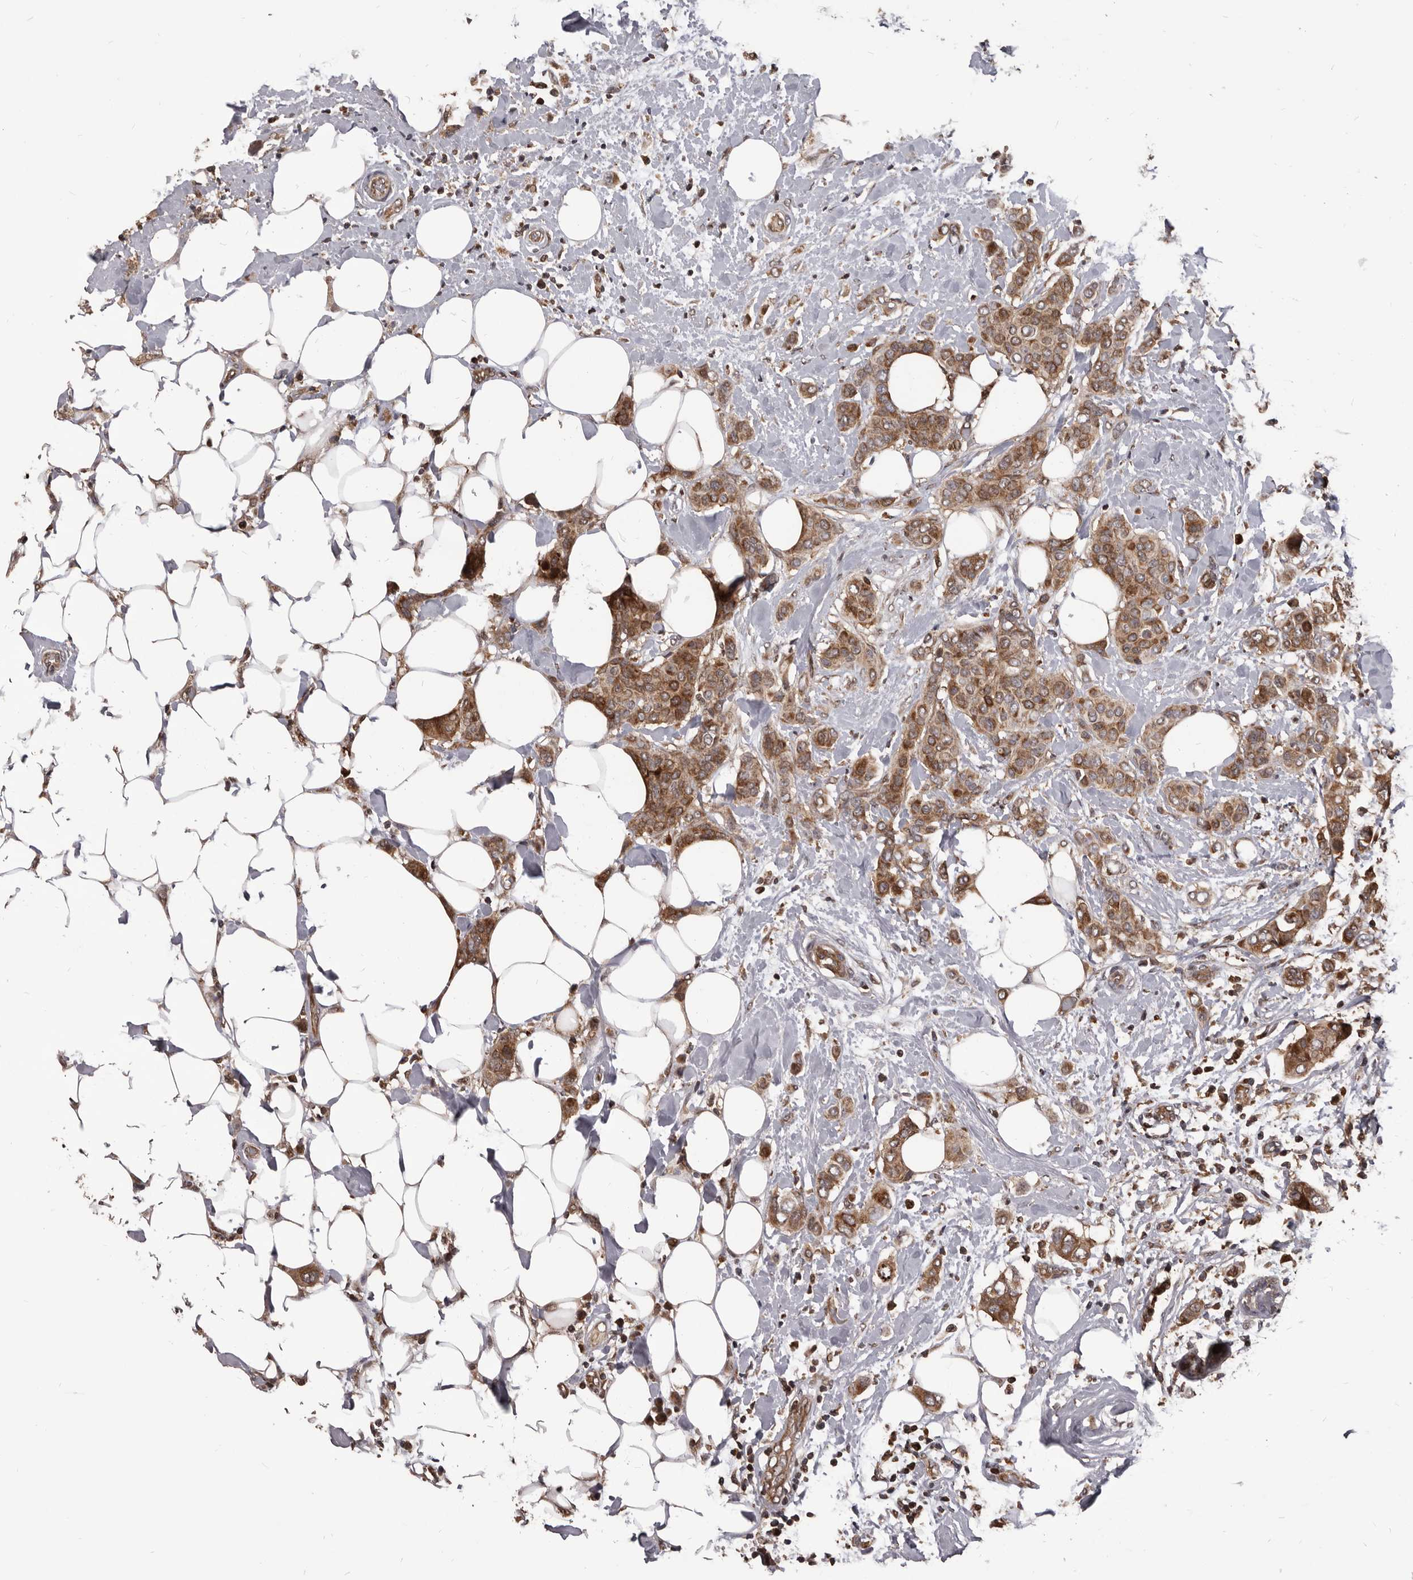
{"staining": {"intensity": "moderate", "quantity": ">75%", "location": "cytoplasmic/membranous"}, "tissue": "breast cancer", "cell_type": "Tumor cells", "image_type": "cancer", "snomed": [{"axis": "morphology", "description": "Lobular carcinoma"}, {"axis": "topography", "description": "Breast"}], "caption": "Tumor cells exhibit medium levels of moderate cytoplasmic/membranous positivity in about >75% of cells in breast lobular carcinoma. The staining was performed using DAB, with brown indicating positive protein expression. Nuclei are stained blue with hematoxylin.", "gene": "MAP3K14", "patient": {"sex": "female", "age": 51}}